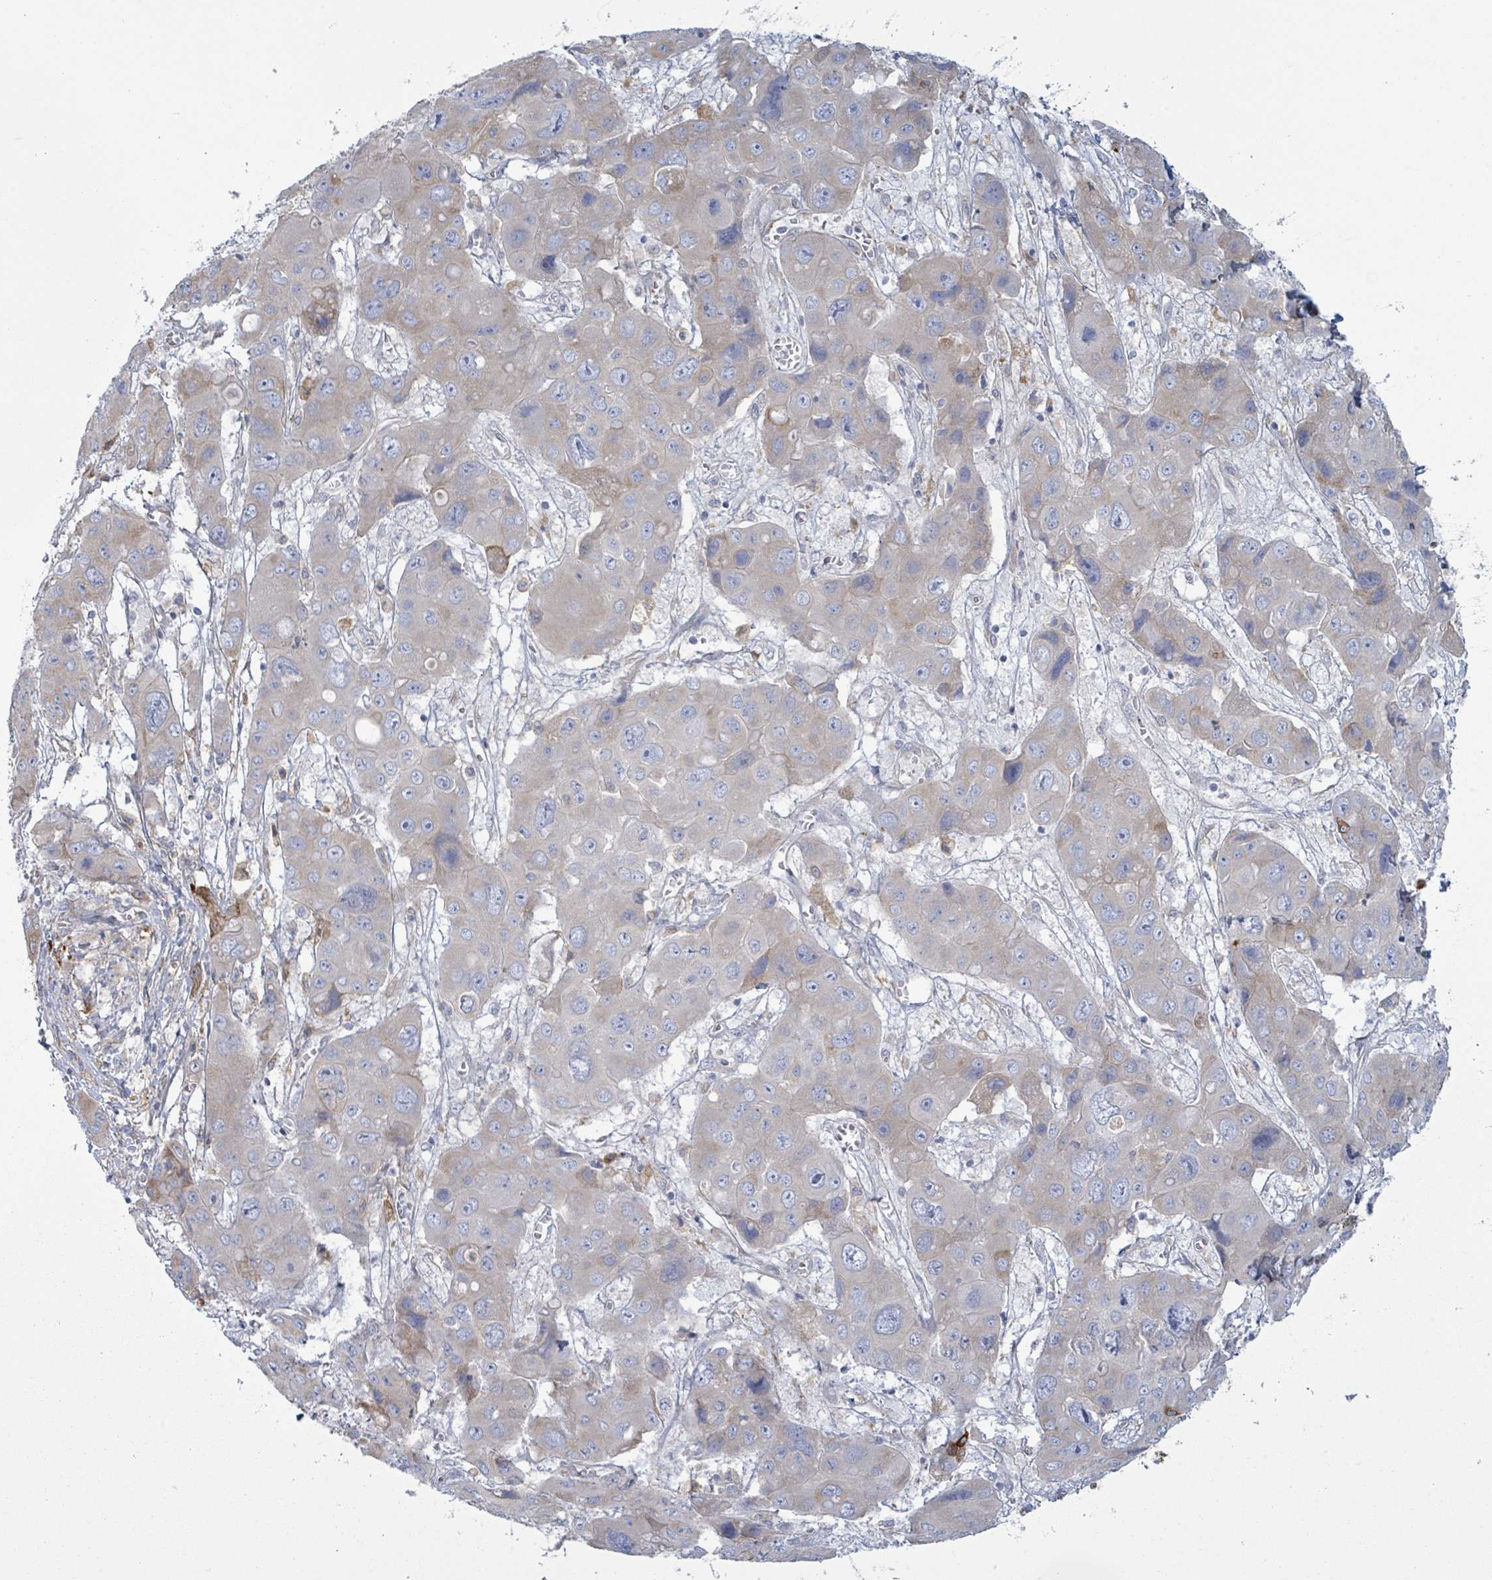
{"staining": {"intensity": "moderate", "quantity": "<25%", "location": "cytoplasmic/membranous"}, "tissue": "liver cancer", "cell_type": "Tumor cells", "image_type": "cancer", "snomed": [{"axis": "morphology", "description": "Cholangiocarcinoma"}, {"axis": "topography", "description": "Liver"}], "caption": "Liver cancer was stained to show a protein in brown. There is low levels of moderate cytoplasmic/membranous staining in approximately <25% of tumor cells. (DAB (3,3'-diaminobenzidine) = brown stain, brightfield microscopy at high magnification).", "gene": "COL13A1", "patient": {"sex": "male", "age": 67}}